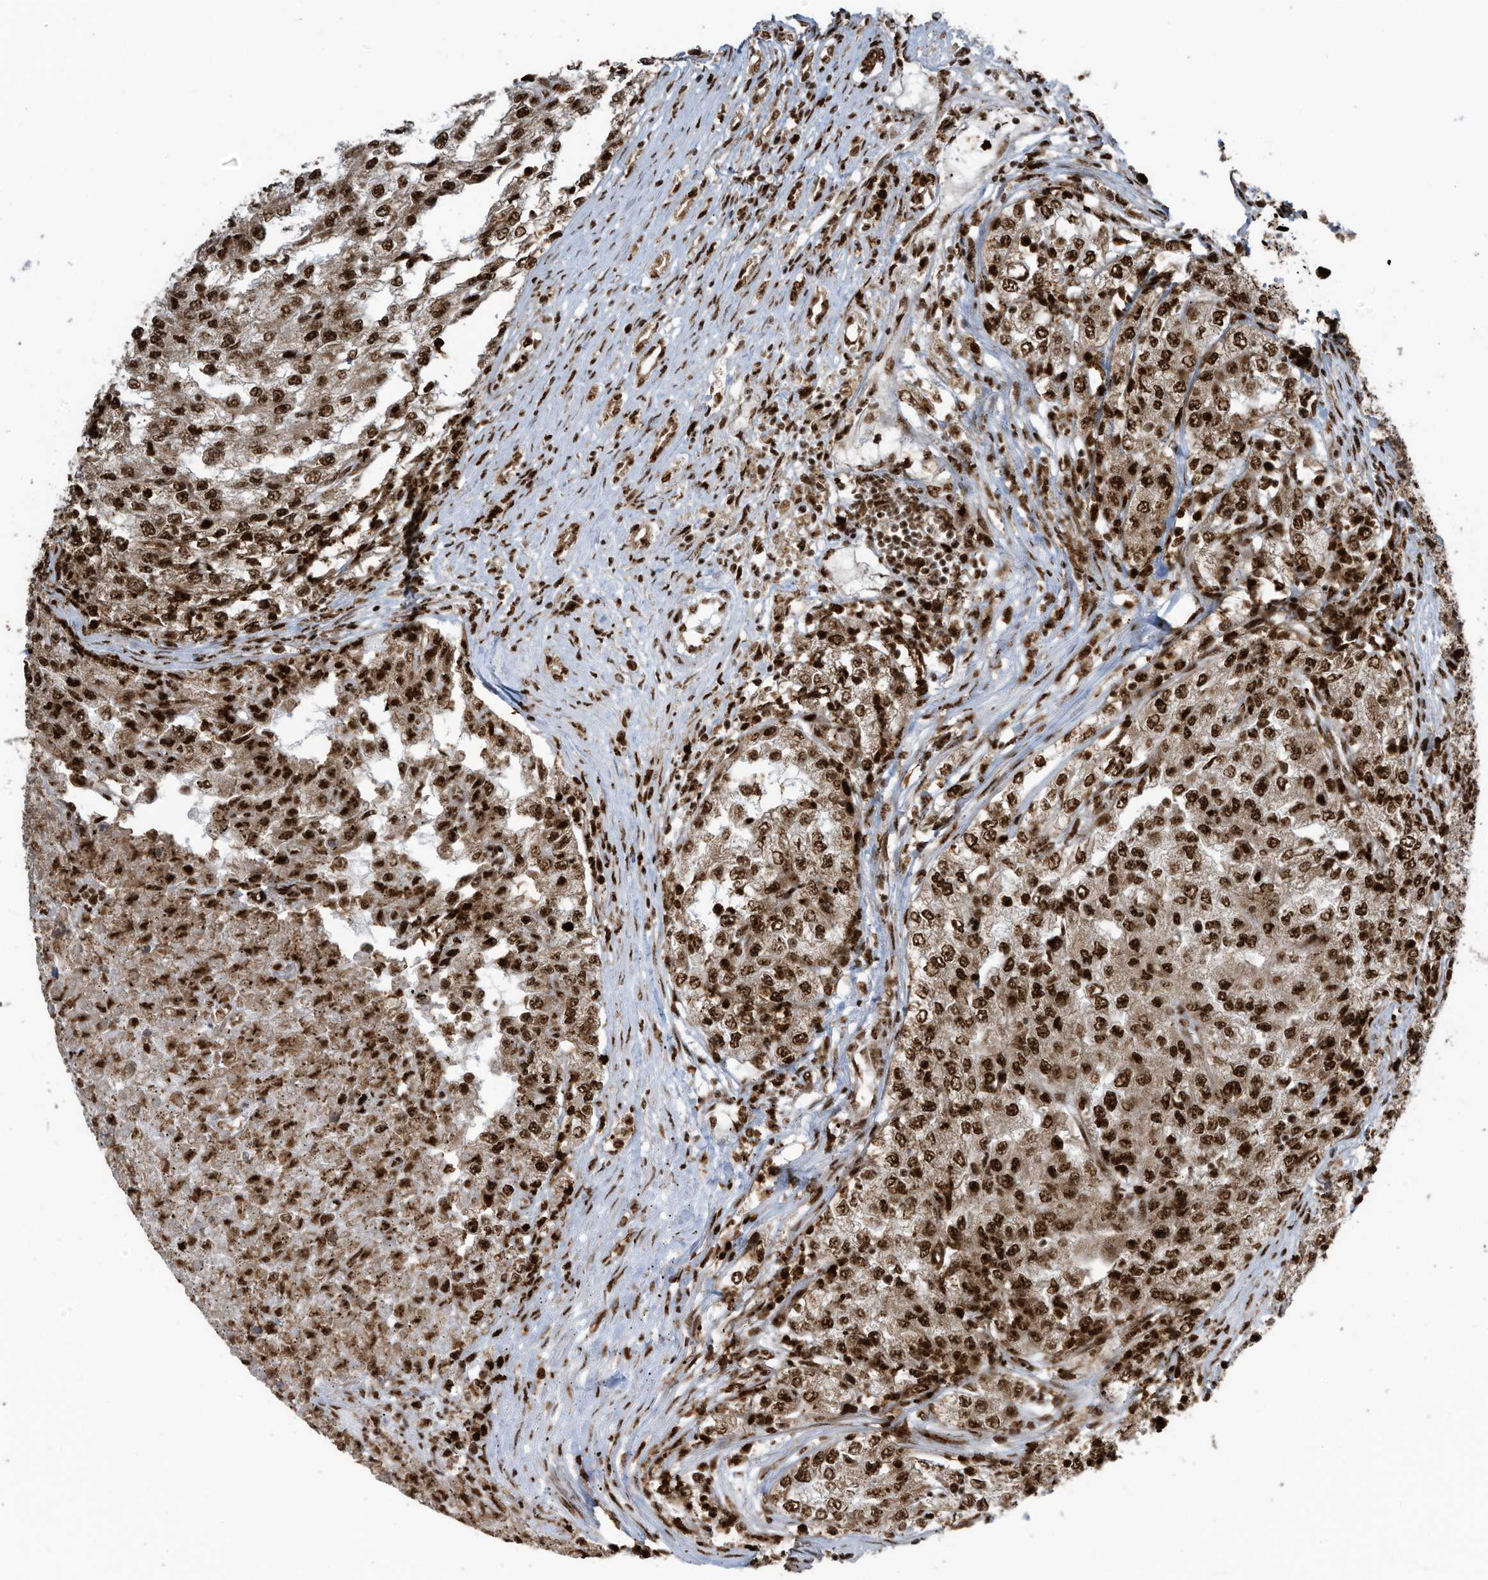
{"staining": {"intensity": "strong", "quantity": ">75%", "location": "nuclear"}, "tissue": "renal cancer", "cell_type": "Tumor cells", "image_type": "cancer", "snomed": [{"axis": "morphology", "description": "Adenocarcinoma, NOS"}, {"axis": "topography", "description": "Kidney"}], "caption": "High-magnification brightfield microscopy of adenocarcinoma (renal) stained with DAB (brown) and counterstained with hematoxylin (blue). tumor cells exhibit strong nuclear expression is appreciated in approximately>75% of cells. Using DAB (3,3'-diaminobenzidine) (brown) and hematoxylin (blue) stains, captured at high magnification using brightfield microscopy.", "gene": "LBH", "patient": {"sex": "female", "age": 54}}